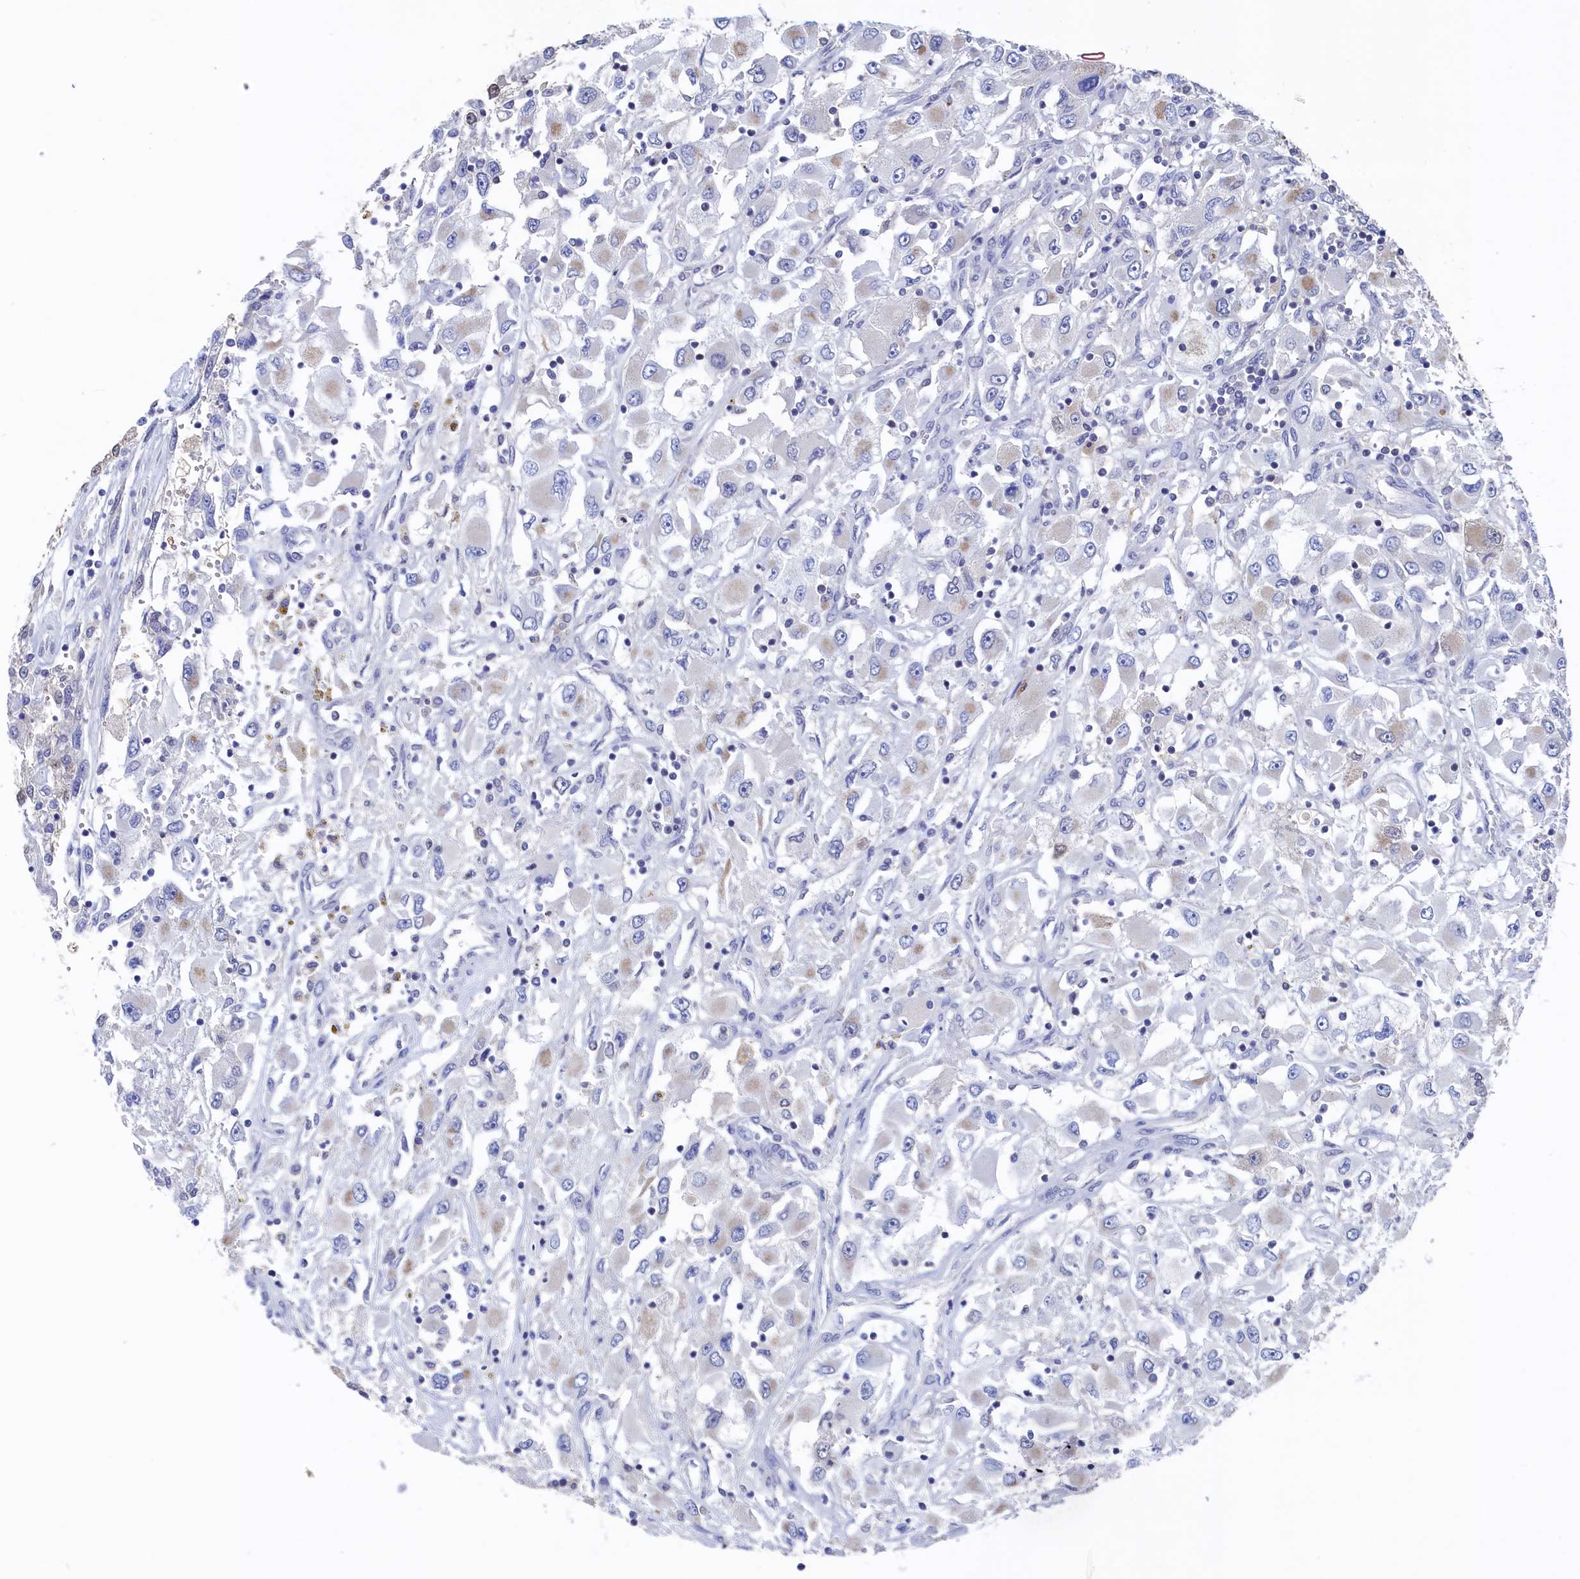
{"staining": {"intensity": "negative", "quantity": "none", "location": "none"}, "tissue": "renal cancer", "cell_type": "Tumor cells", "image_type": "cancer", "snomed": [{"axis": "morphology", "description": "Adenocarcinoma, NOS"}, {"axis": "topography", "description": "Kidney"}], "caption": "Renal cancer (adenocarcinoma) was stained to show a protein in brown. There is no significant positivity in tumor cells. (Brightfield microscopy of DAB immunohistochemistry (IHC) at high magnification).", "gene": "C11orf54", "patient": {"sex": "female", "age": 52}}